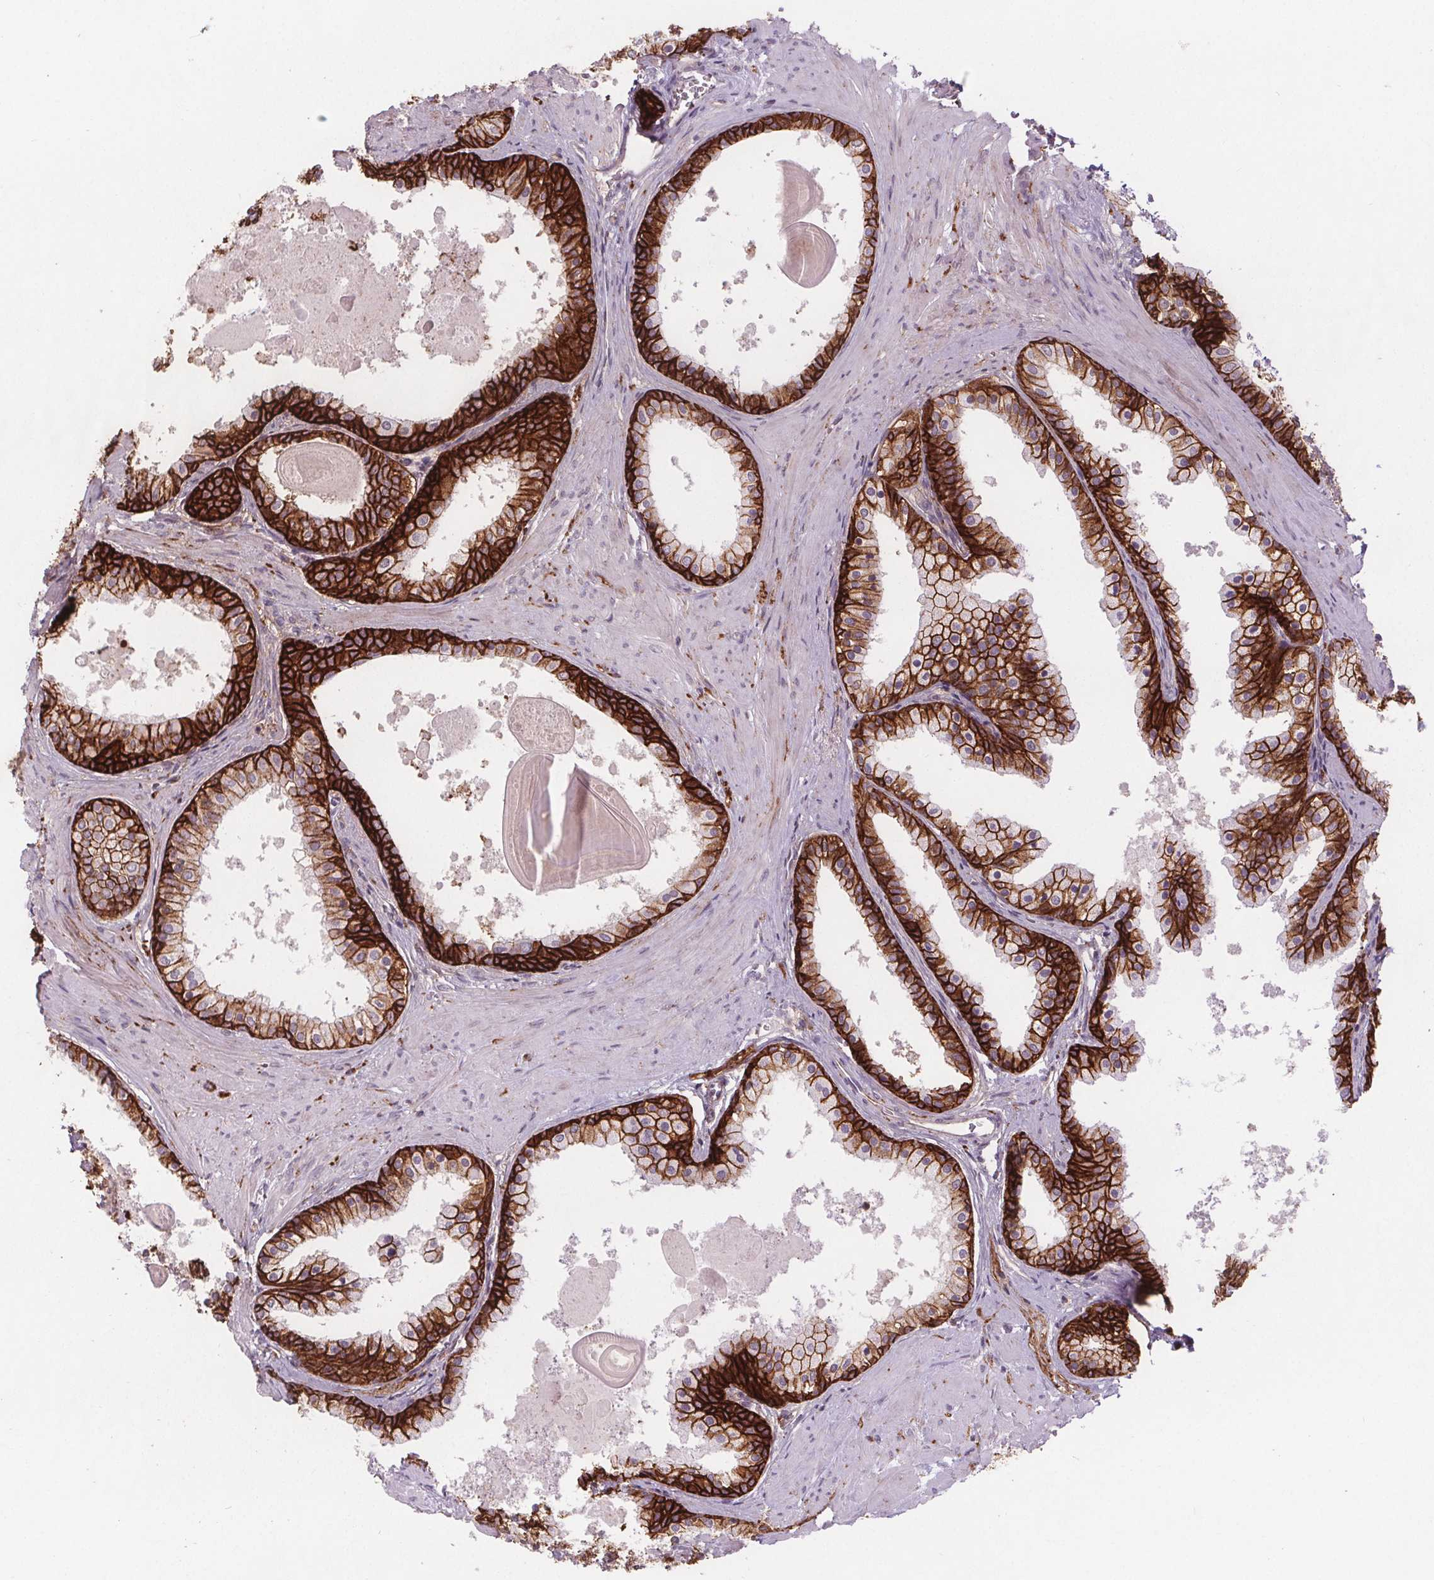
{"staining": {"intensity": "strong", "quantity": ">75%", "location": "cytoplasmic/membranous"}, "tissue": "prostate", "cell_type": "Glandular cells", "image_type": "normal", "snomed": [{"axis": "morphology", "description": "Normal tissue, NOS"}, {"axis": "topography", "description": "Prostate"}], "caption": "High-power microscopy captured an immunohistochemistry (IHC) photomicrograph of unremarkable prostate, revealing strong cytoplasmic/membranous positivity in approximately >75% of glandular cells.", "gene": "ATP1A1", "patient": {"sex": "male", "age": 61}}